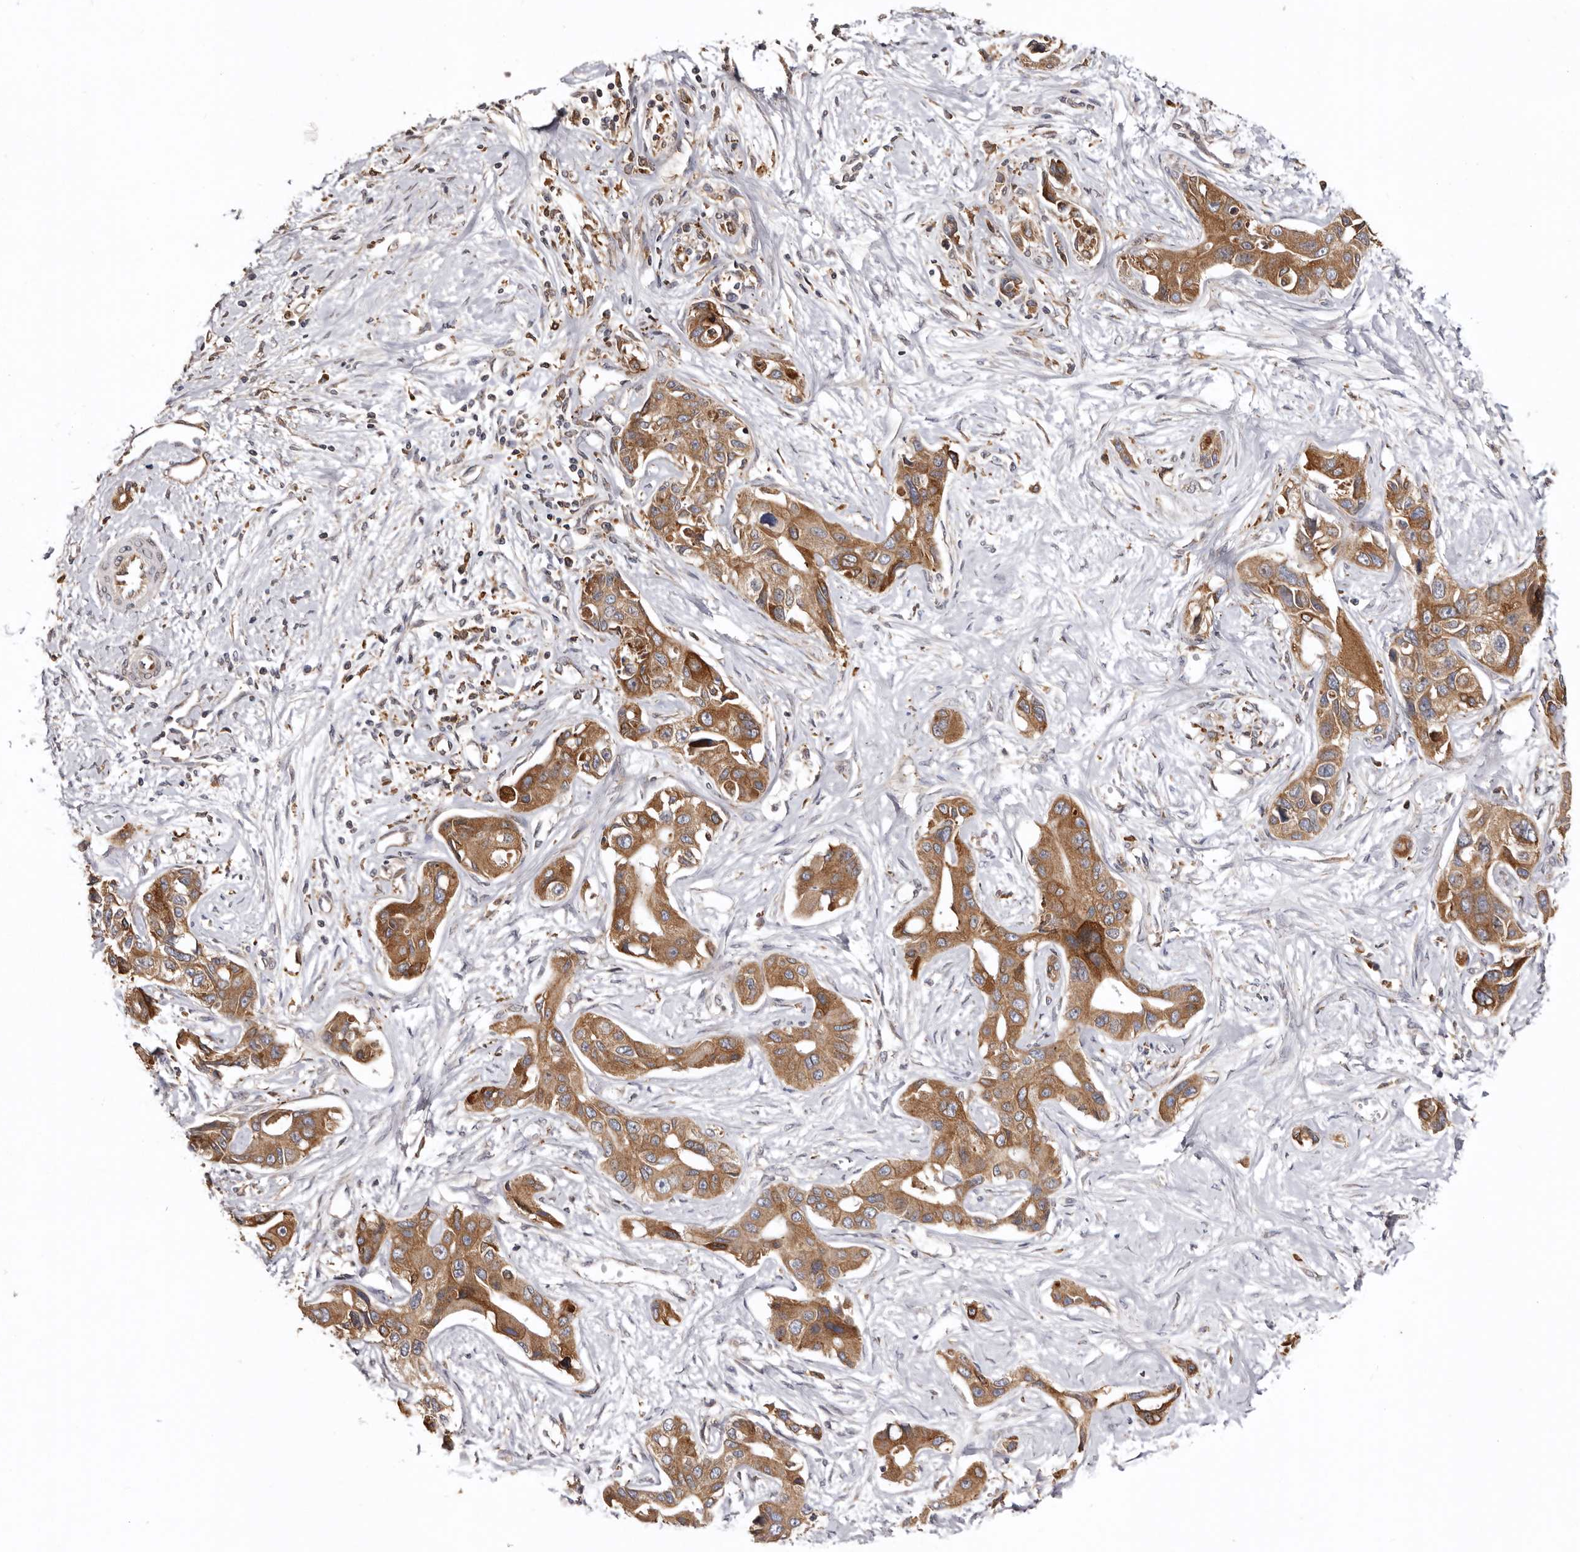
{"staining": {"intensity": "moderate", "quantity": ">75%", "location": "cytoplasmic/membranous"}, "tissue": "liver cancer", "cell_type": "Tumor cells", "image_type": "cancer", "snomed": [{"axis": "morphology", "description": "Cholangiocarcinoma"}, {"axis": "topography", "description": "Liver"}], "caption": "The image displays a brown stain indicating the presence of a protein in the cytoplasmic/membranous of tumor cells in cholangiocarcinoma (liver).", "gene": "INKA2", "patient": {"sex": "male", "age": 59}}